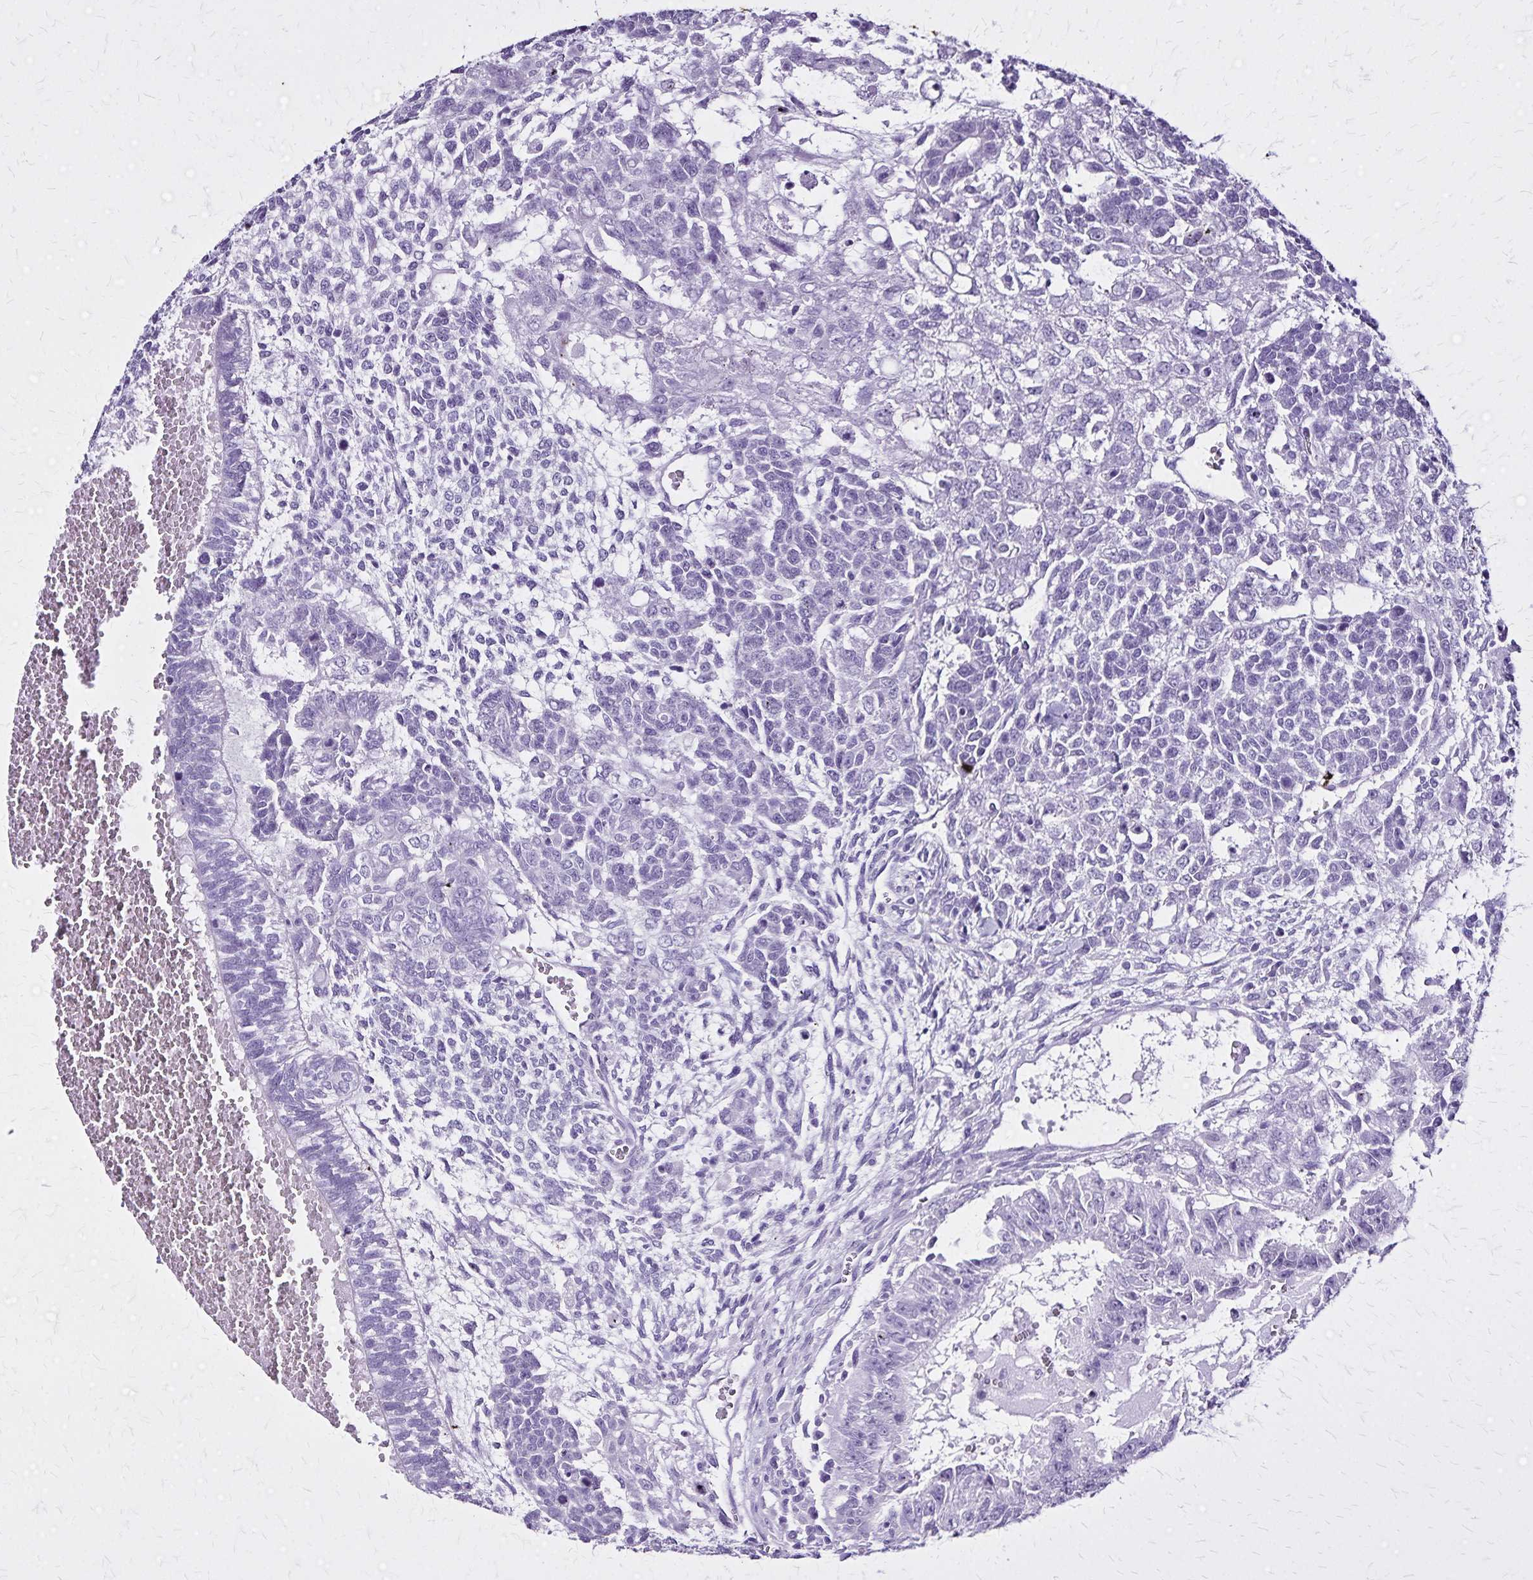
{"staining": {"intensity": "negative", "quantity": "none", "location": "none"}, "tissue": "testis cancer", "cell_type": "Tumor cells", "image_type": "cancer", "snomed": [{"axis": "morphology", "description": "Normal tissue, NOS"}, {"axis": "morphology", "description": "Carcinoma, Embryonal, NOS"}, {"axis": "topography", "description": "Testis"}, {"axis": "topography", "description": "Epididymis"}], "caption": "DAB (3,3'-diaminobenzidine) immunohistochemical staining of testis cancer (embryonal carcinoma) reveals no significant expression in tumor cells. (DAB IHC visualized using brightfield microscopy, high magnification).", "gene": "KRT2", "patient": {"sex": "male", "age": 23}}